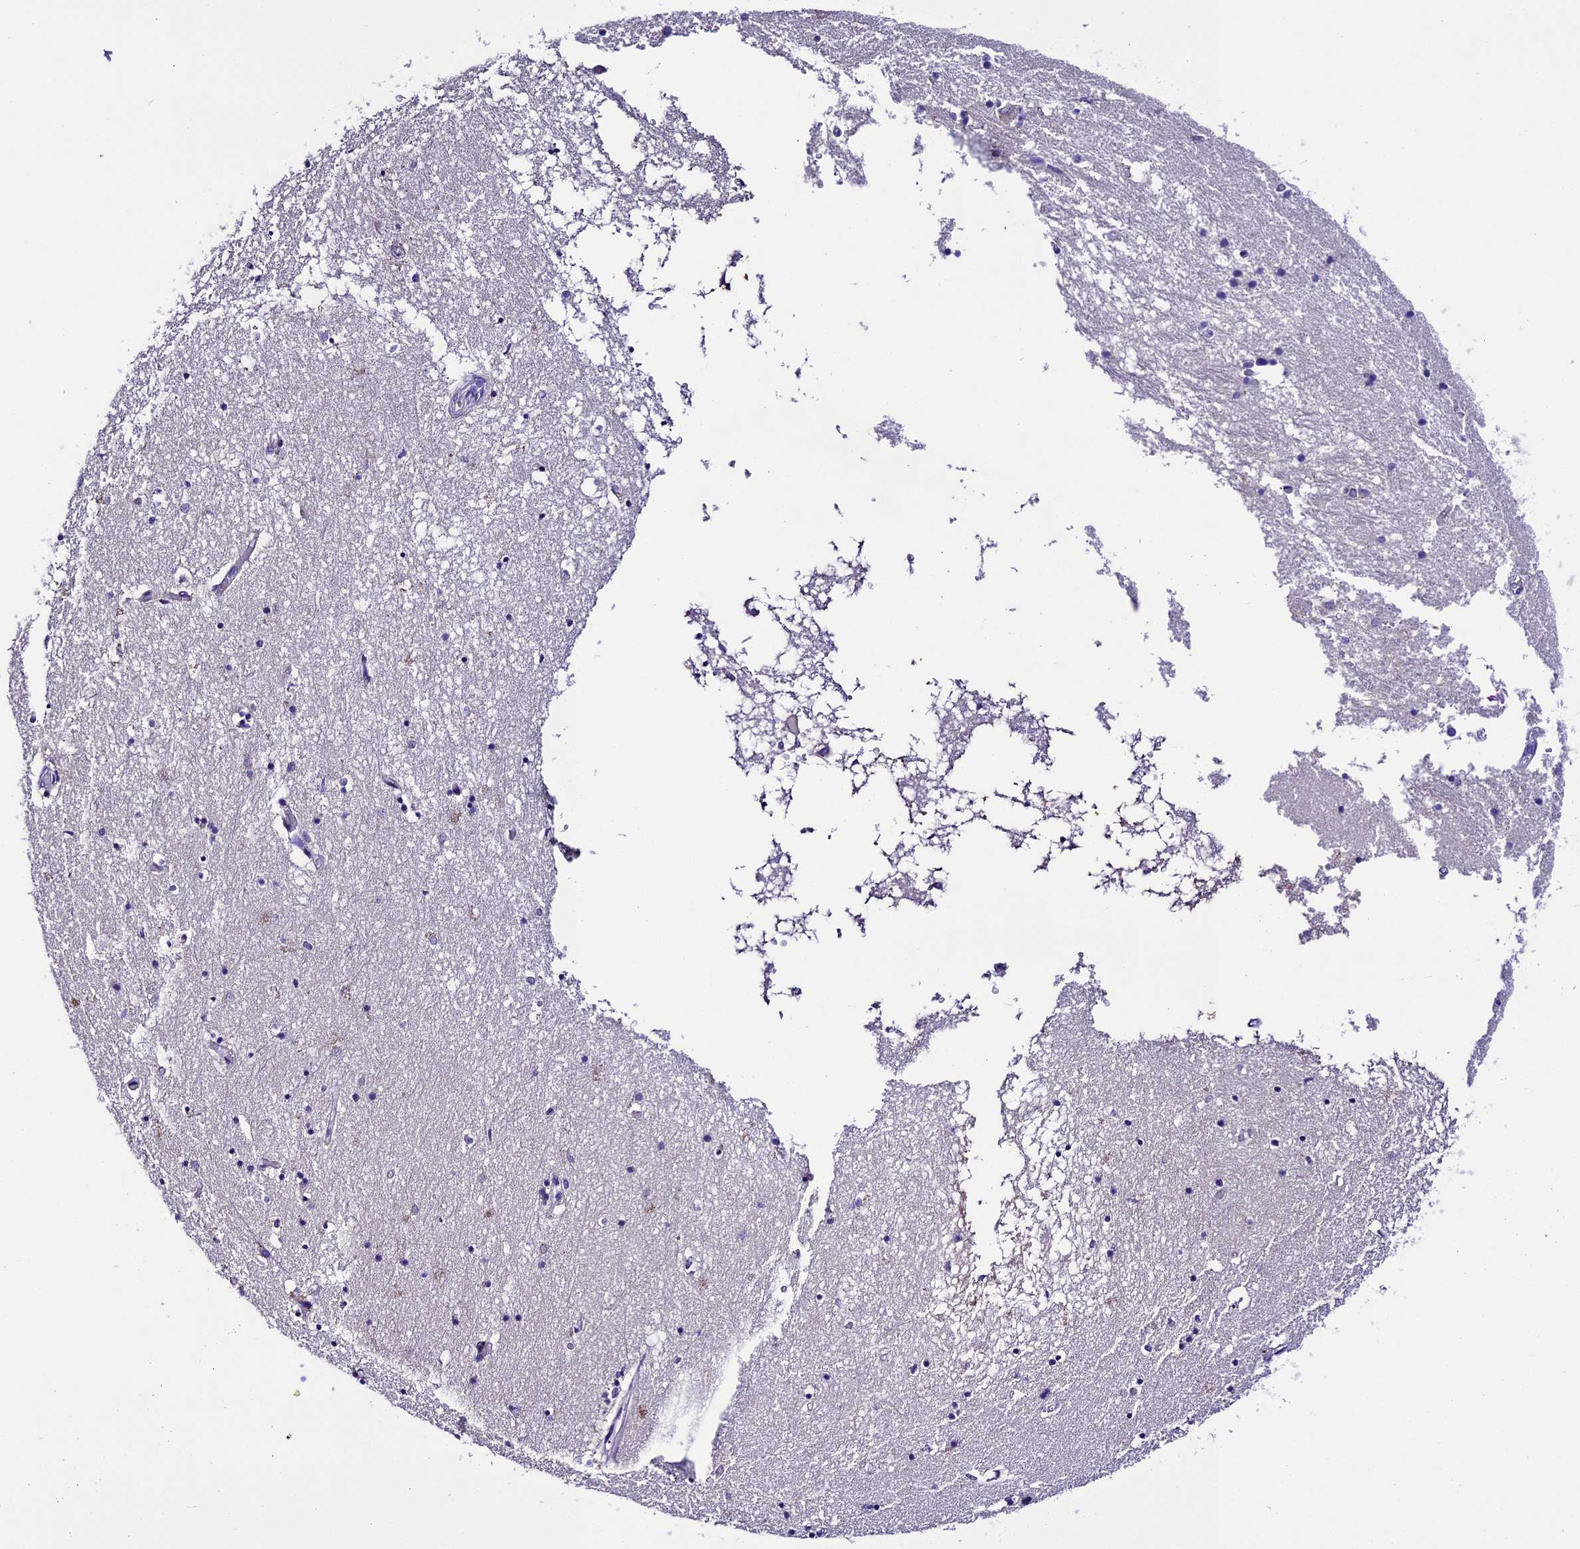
{"staining": {"intensity": "negative", "quantity": "none", "location": "none"}, "tissue": "hippocampus", "cell_type": "Glial cells", "image_type": "normal", "snomed": [{"axis": "morphology", "description": "Normal tissue, NOS"}, {"axis": "topography", "description": "Hippocampus"}], "caption": "A photomicrograph of hippocampus stained for a protein demonstrates no brown staining in glial cells.", "gene": "TCP11L2", "patient": {"sex": "male", "age": 70}}